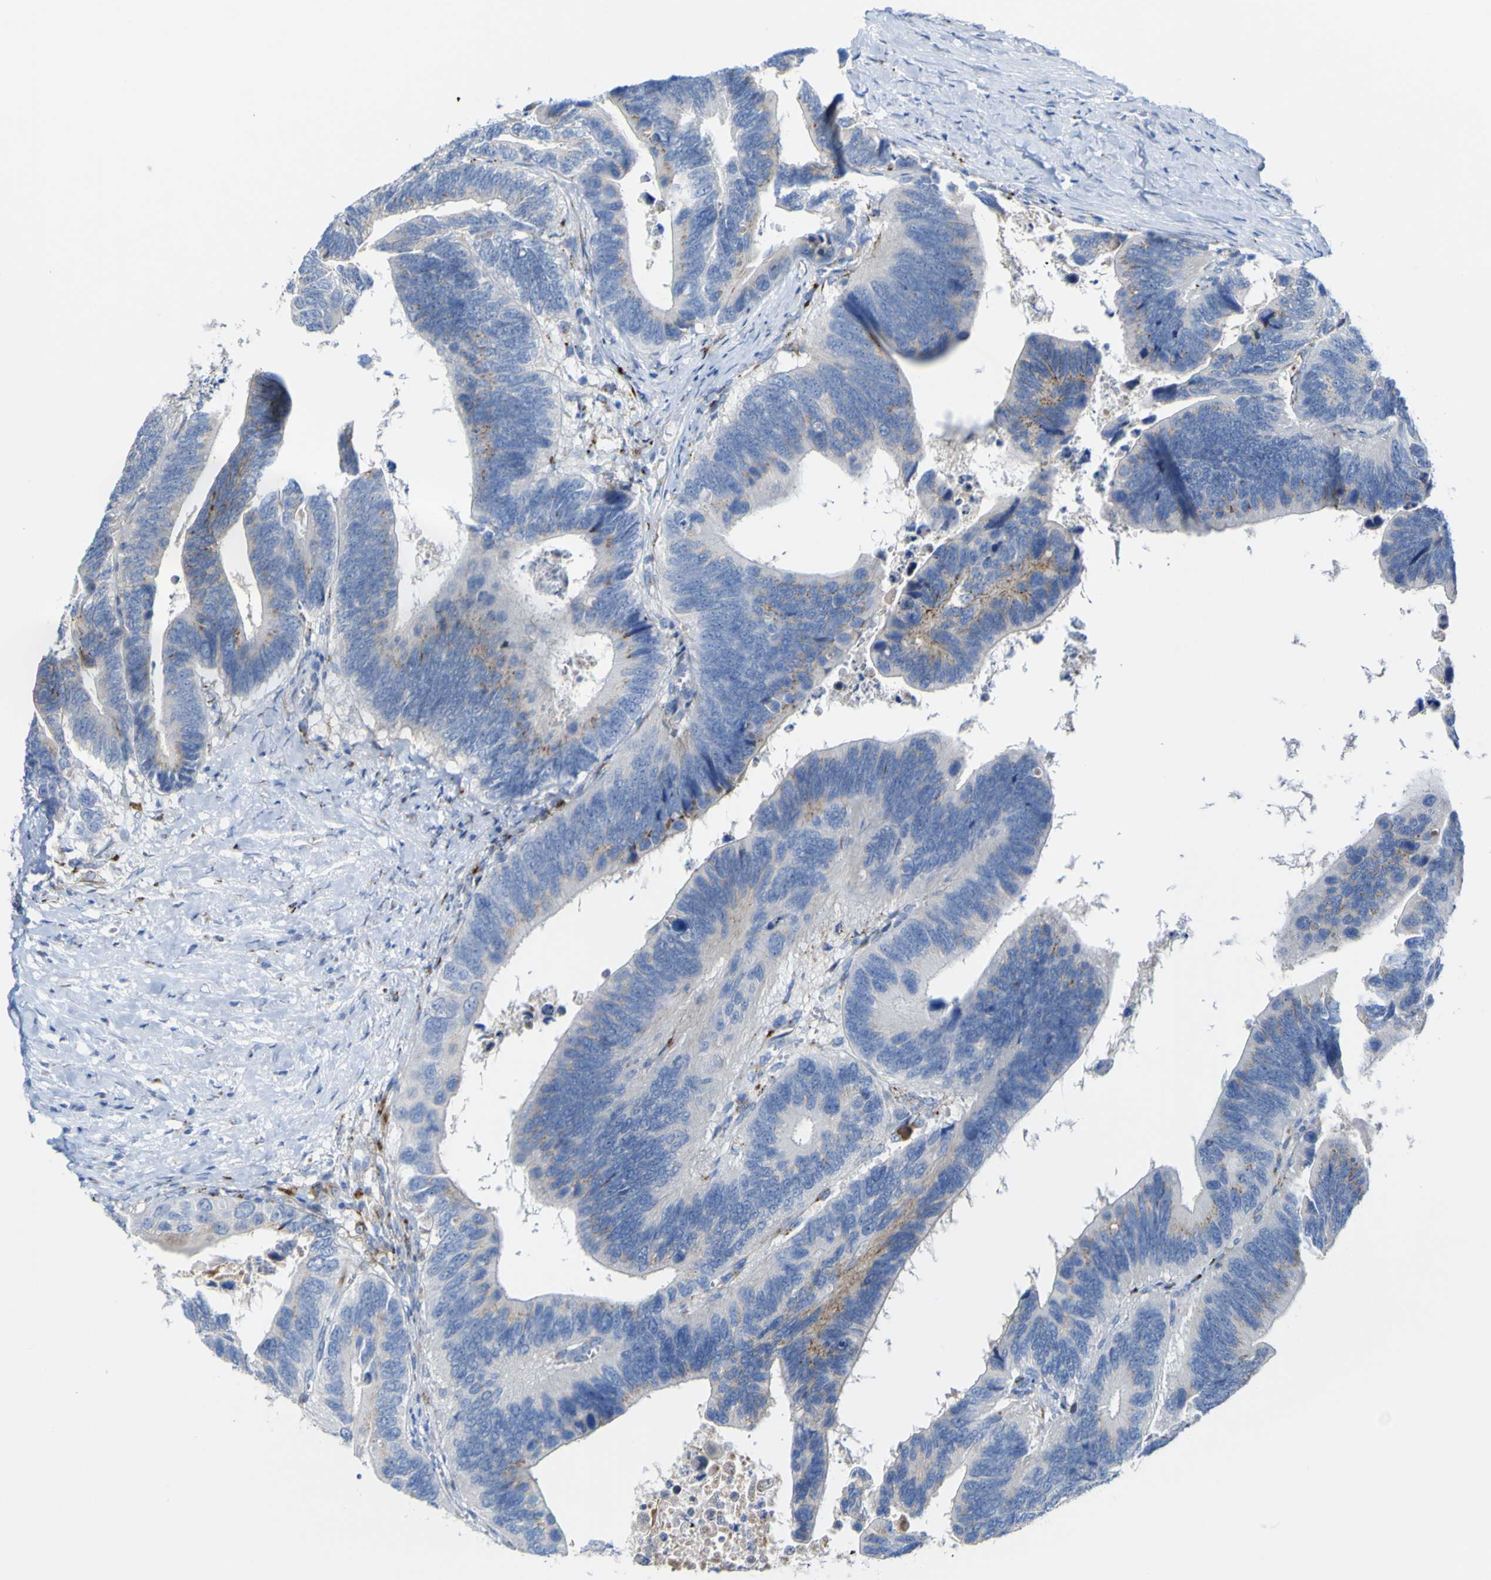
{"staining": {"intensity": "moderate", "quantity": "<25%", "location": "cytoplasmic/membranous"}, "tissue": "colorectal cancer", "cell_type": "Tumor cells", "image_type": "cancer", "snomed": [{"axis": "morphology", "description": "Adenocarcinoma, NOS"}, {"axis": "topography", "description": "Colon"}], "caption": "Moderate cytoplasmic/membranous protein expression is seen in about <25% of tumor cells in adenocarcinoma (colorectal).", "gene": "PTPRF", "patient": {"sex": "male", "age": 72}}